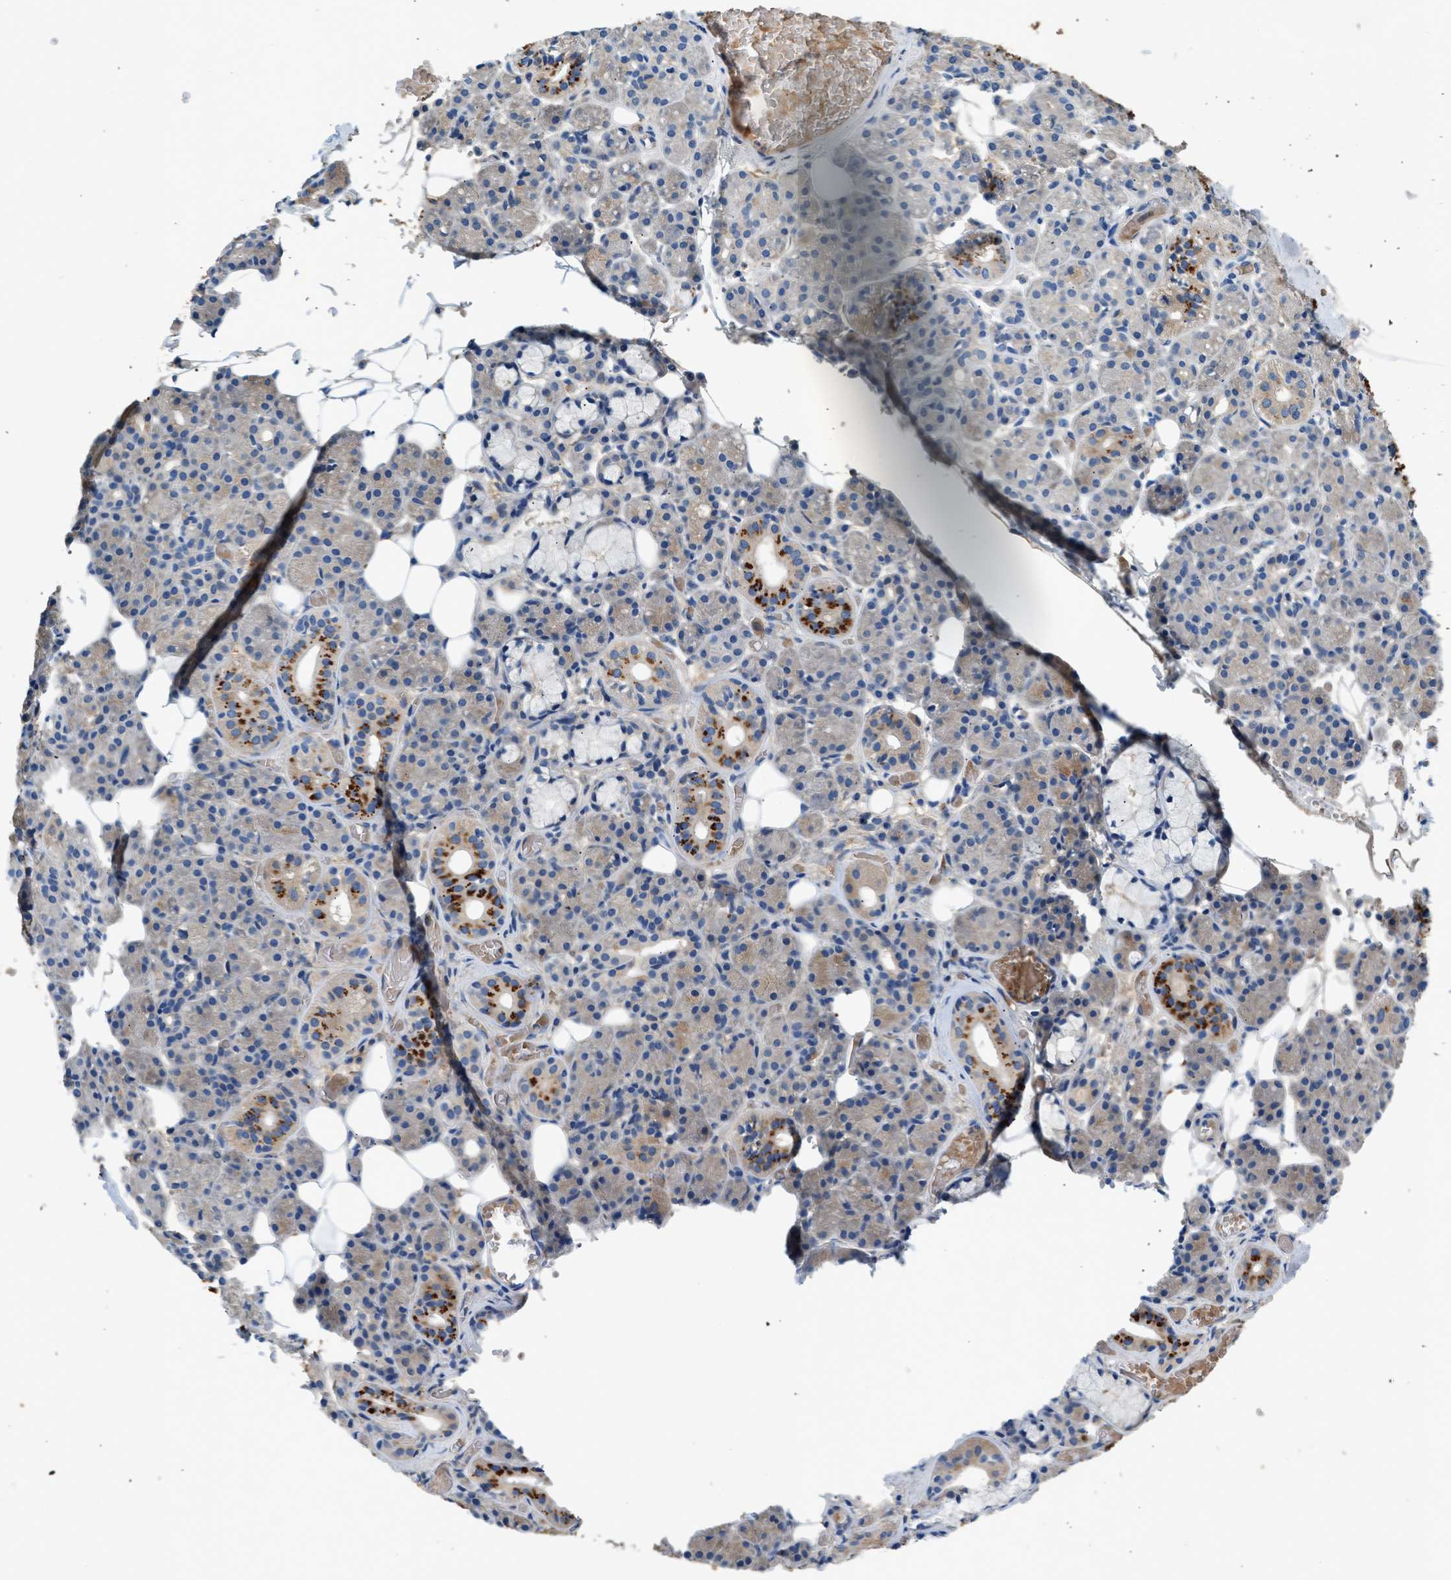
{"staining": {"intensity": "strong", "quantity": "<25%", "location": "cytoplasmic/membranous"}, "tissue": "salivary gland", "cell_type": "Glandular cells", "image_type": "normal", "snomed": [{"axis": "morphology", "description": "Normal tissue, NOS"}, {"axis": "topography", "description": "Salivary gland"}], "caption": "Immunohistochemistry (IHC) image of normal salivary gland: salivary gland stained using IHC reveals medium levels of strong protein expression localized specifically in the cytoplasmic/membranous of glandular cells, appearing as a cytoplasmic/membranous brown color.", "gene": "RWDD2B", "patient": {"sex": "male", "age": 63}}